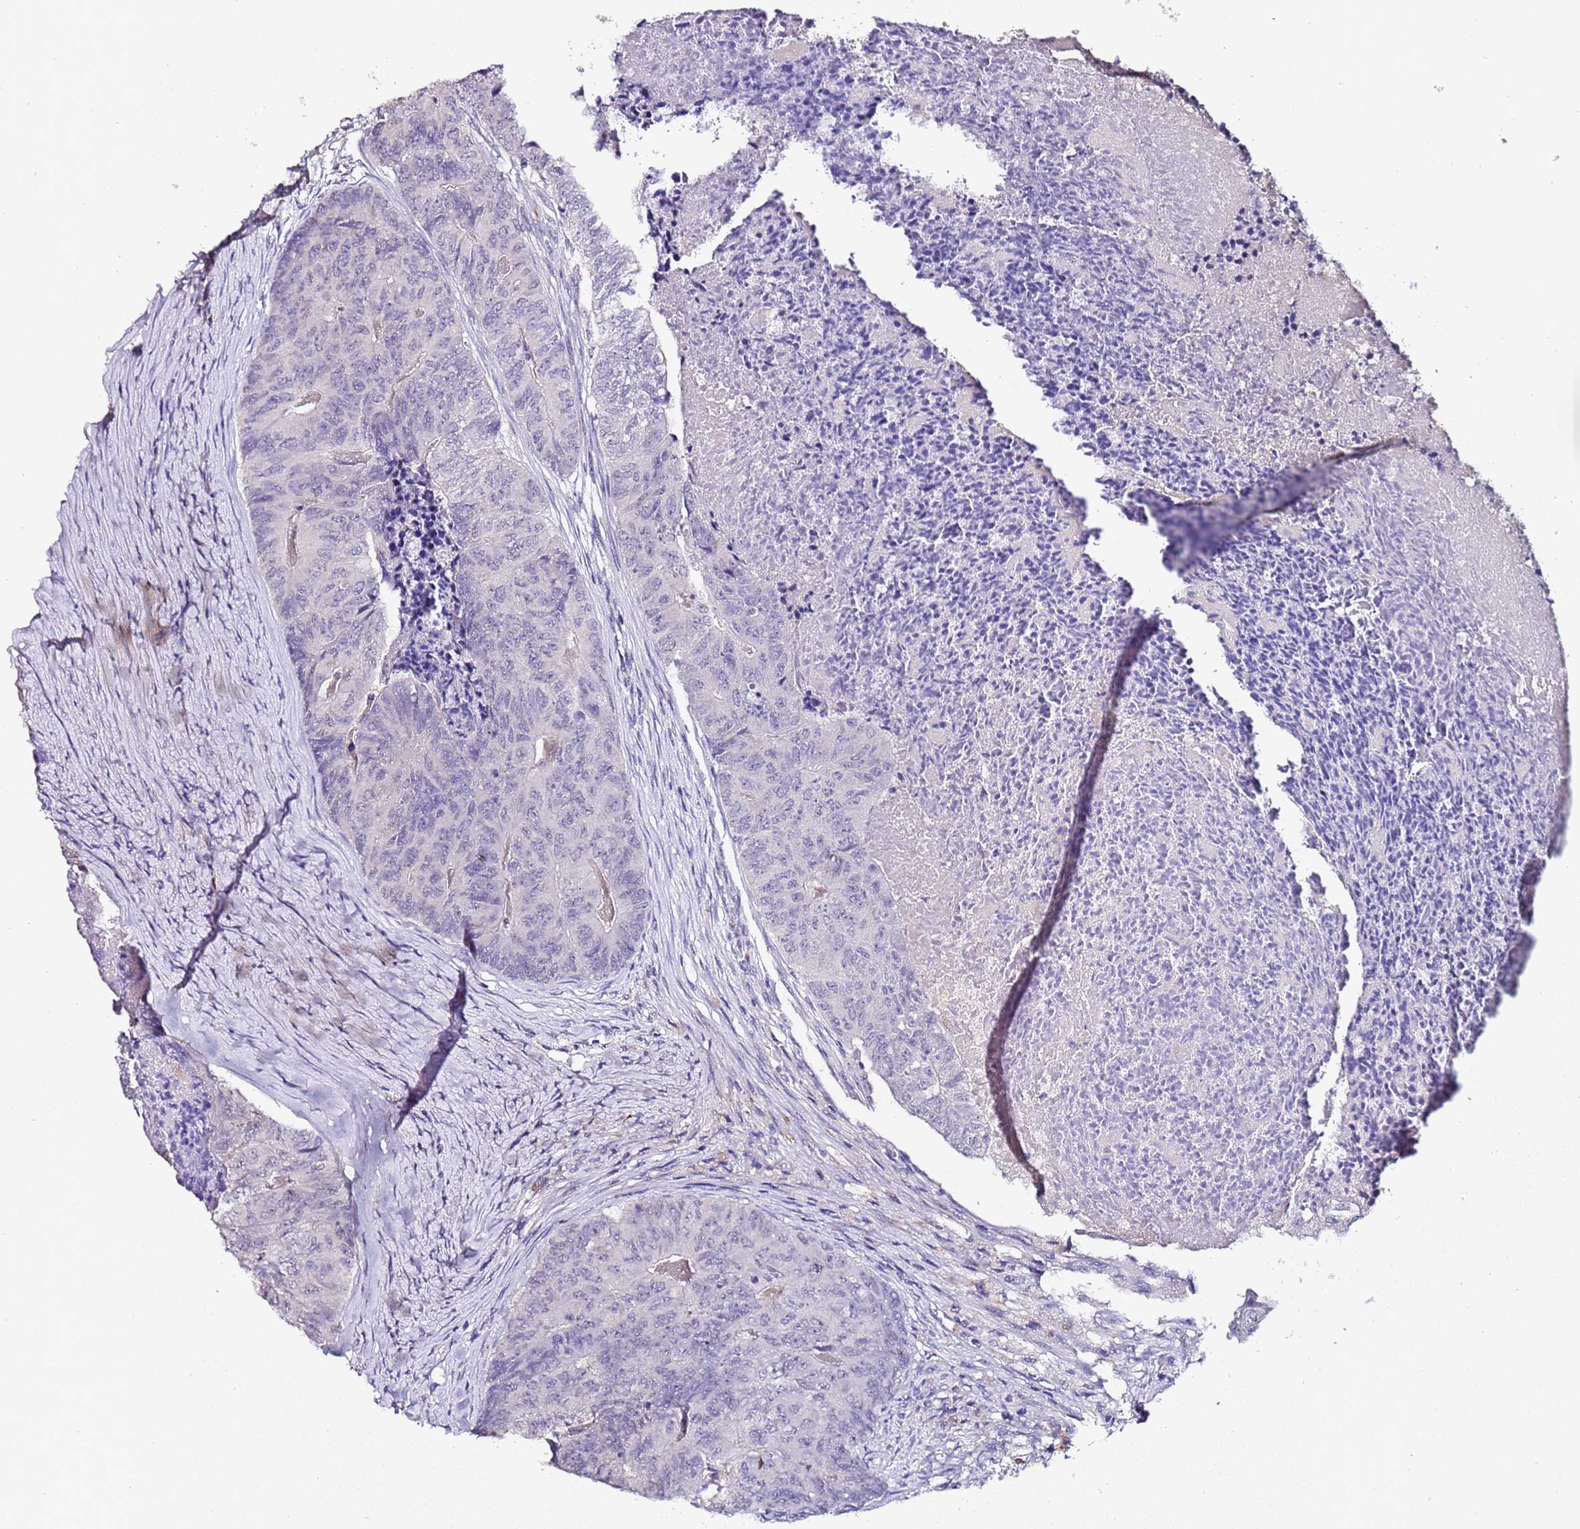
{"staining": {"intensity": "negative", "quantity": "none", "location": "none"}, "tissue": "colorectal cancer", "cell_type": "Tumor cells", "image_type": "cancer", "snomed": [{"axis": "morphology", "description": "Adenocarcinoma, NOS"}, {"axis": "topography", "description": "Colon"}], "caption": "This is a image of immunohistochemistry staining of colorectal cancer, which shows no expression in tumor cells.", "gene": "ZNF248", "patient": {"sex": "female", "age": 67}}